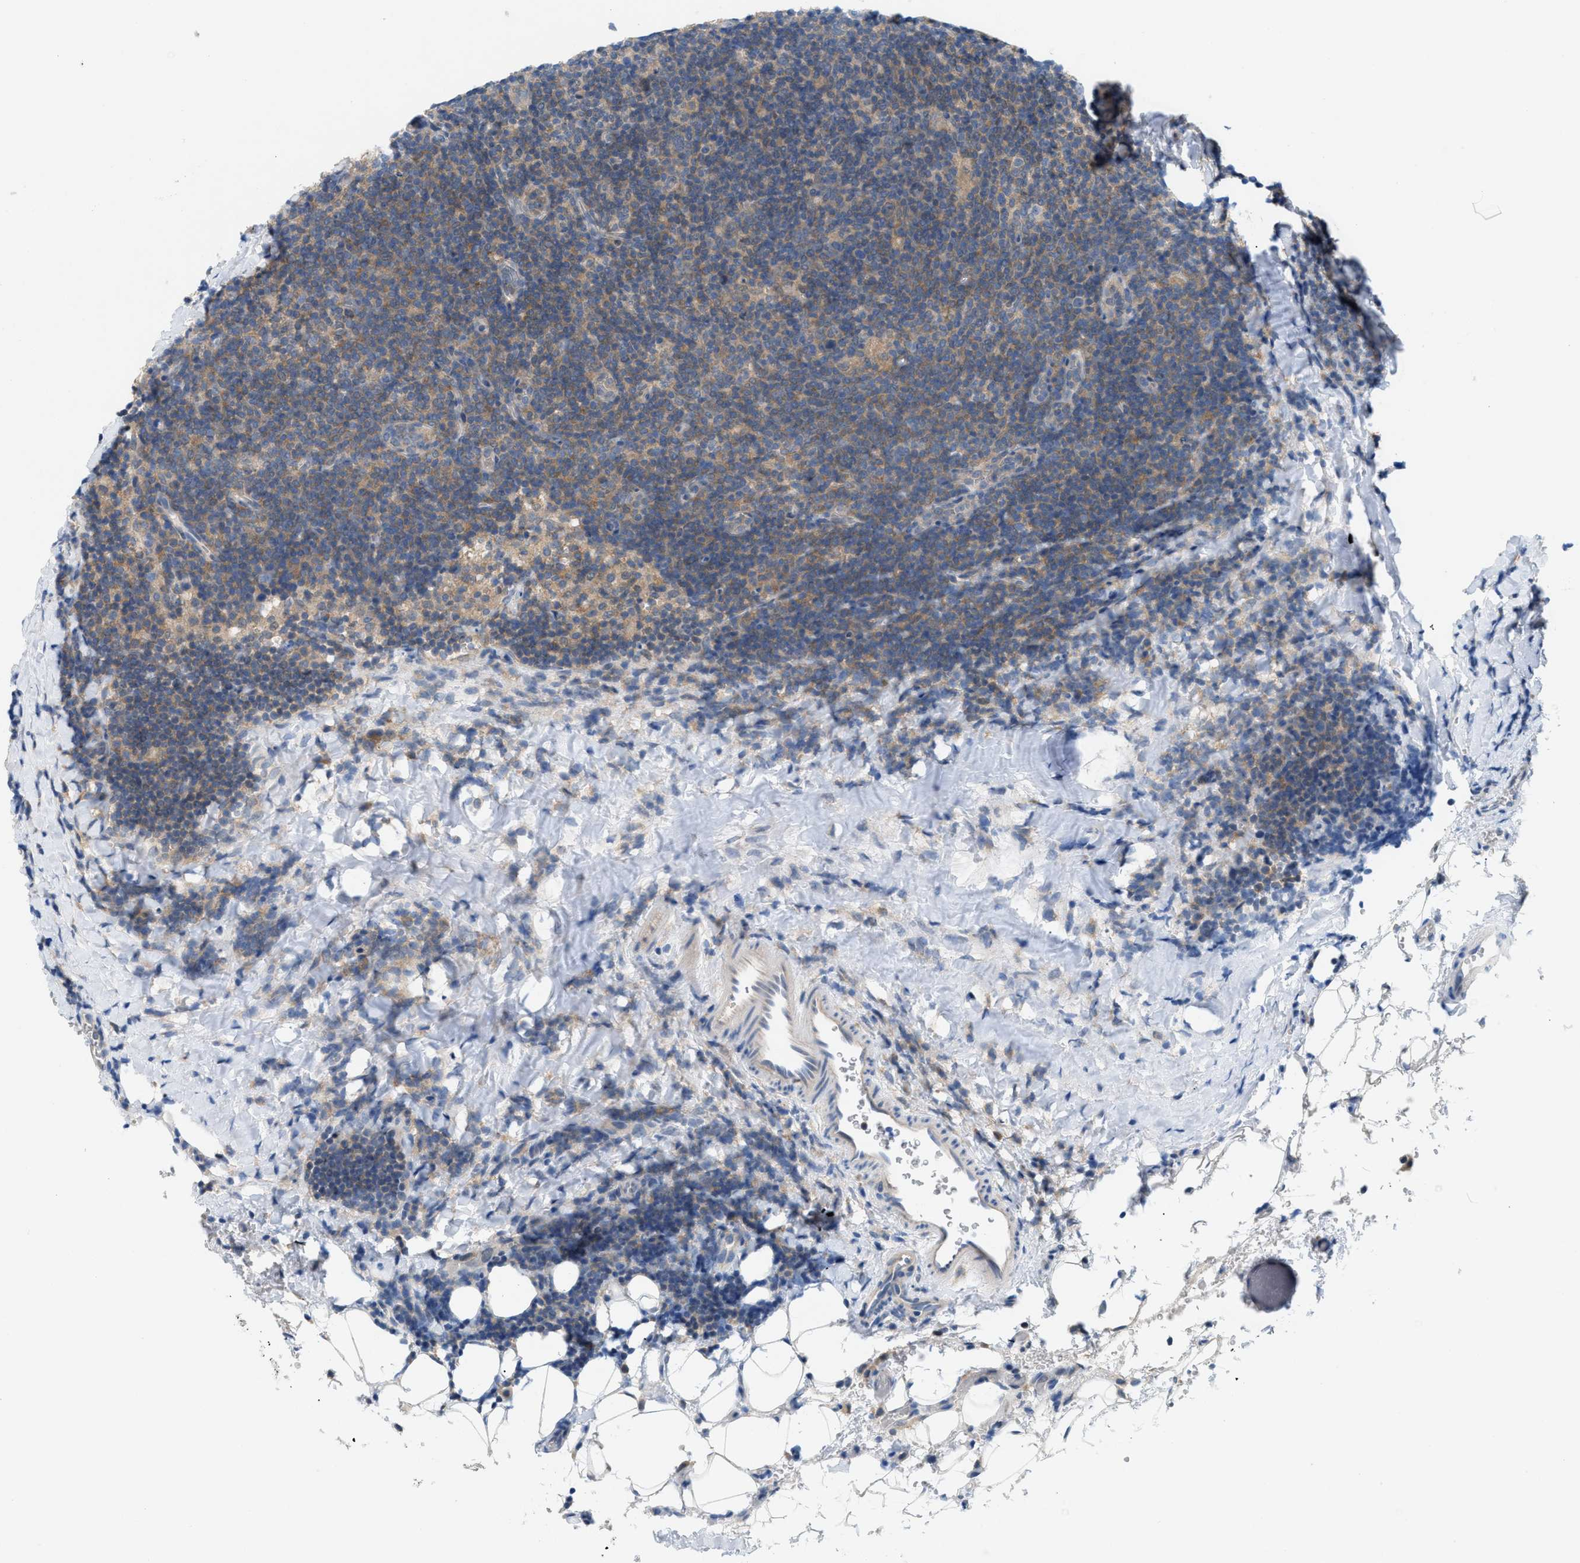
{"staining": {"intensity": "weak", "quantity": "<25%", "location": "cytoplasmic/membranous"}, "tissue": "lymphoma", "cell_type": "Tumor cells", "image_type": "cancer", "snomed": [{"axis": "morphology", "description": "Hodgkin's disease, NOS"}, {"axis": "topography", "description": "Lymph node"}], "caption": "Tumor cells show no significant protein expression in Hodgkin's disease. (DAB IHC visualized using brightfield microscopy, high magnification).", "gene": "WIPI2", "patient": {"sex": "female", "age": 57}}